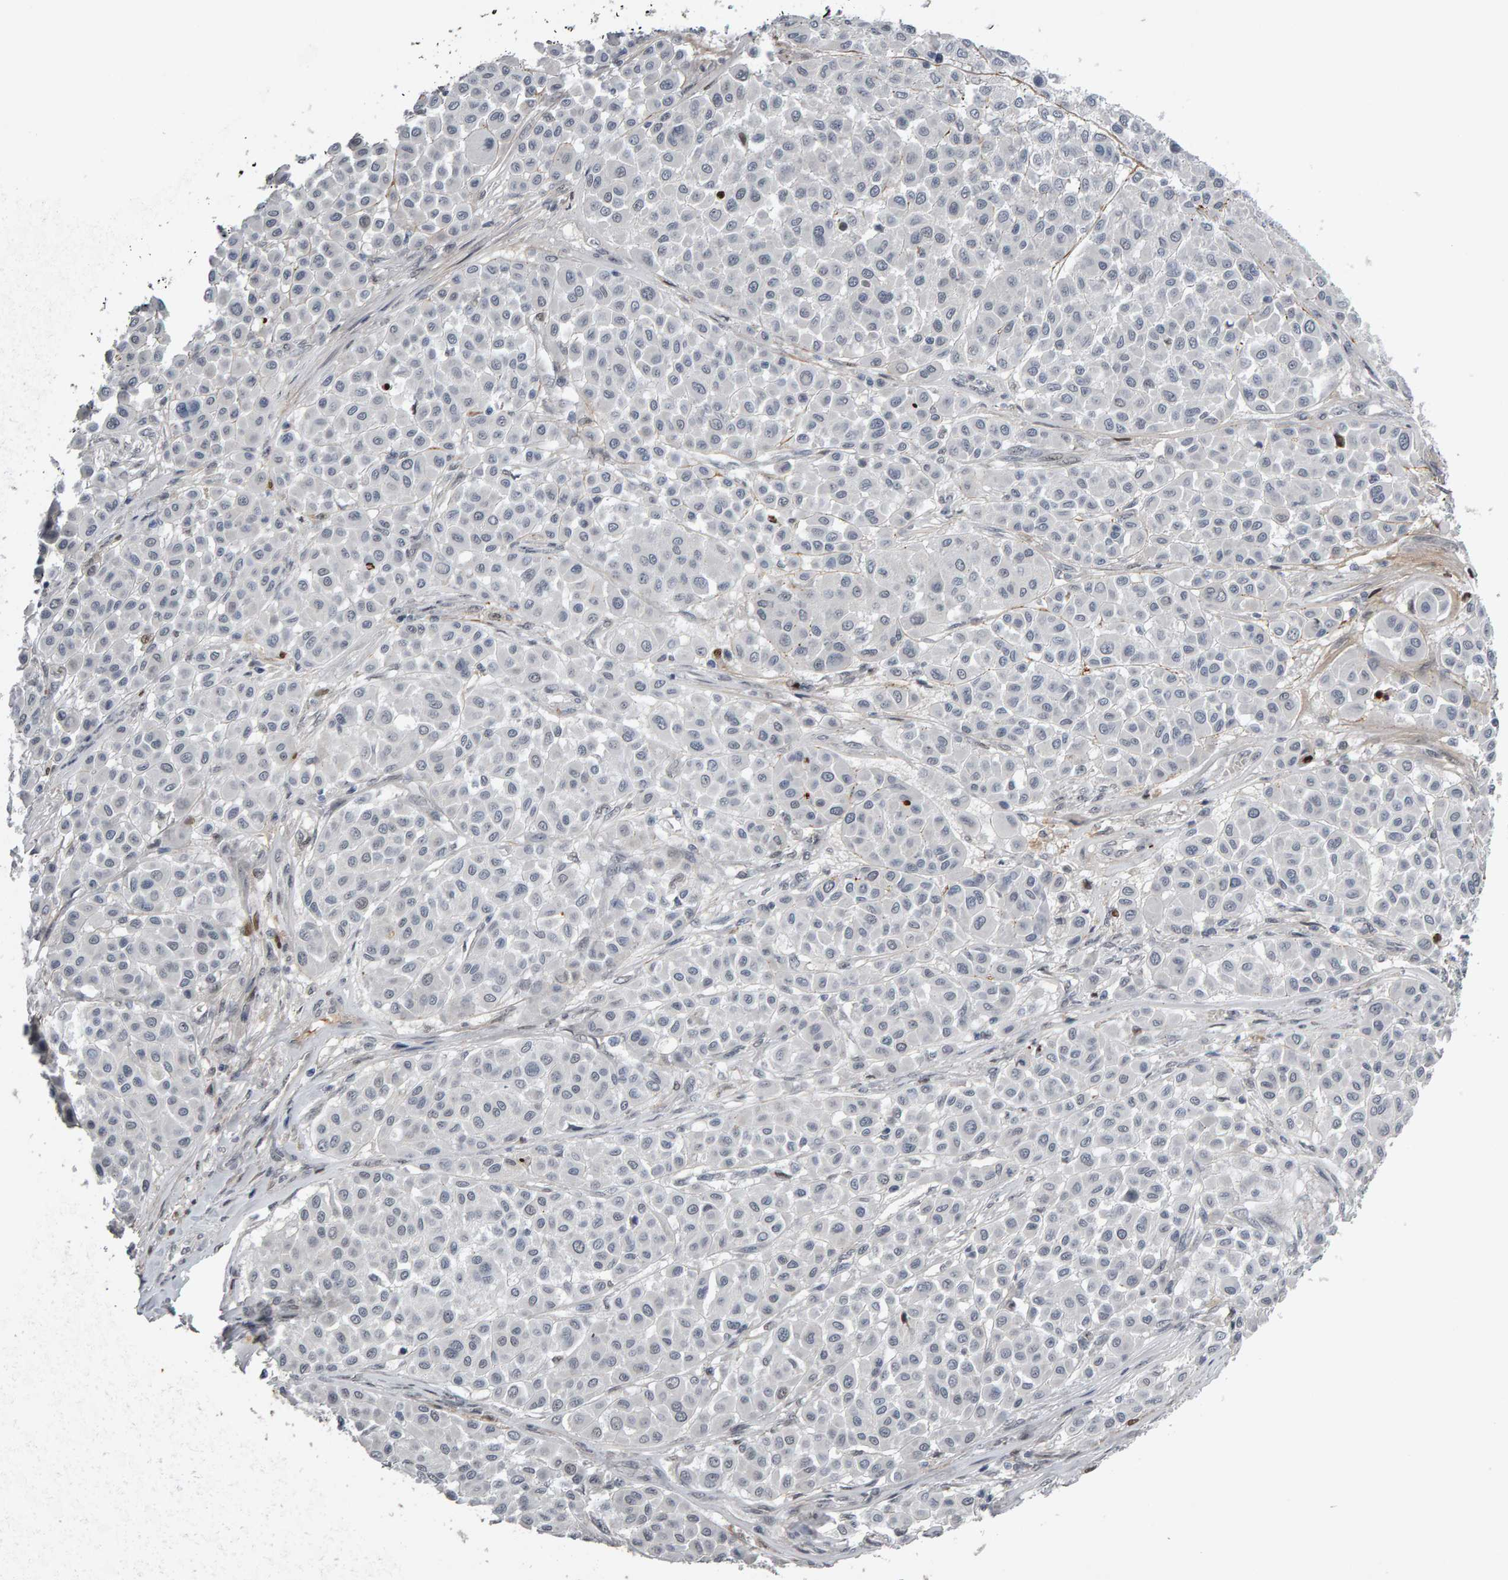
{"staining": {"intensity": "negative", "quantity": "none", "location": "none"}, "tissue": "melanoma", "cell_type": "Tumor cells", "image_type": "cancer", "snomed": [{"axis": "morphology", "description": "Malignant melanoma, Metastatic site"}, {"axis": "topography", "description": "Soft tissue"}], "caption": "Melanoma was stained to show a protein in brown. There is no significant staining in tumor cells.", "gene": "IPO8", "patient": {"sex": "male", "age": 41}}